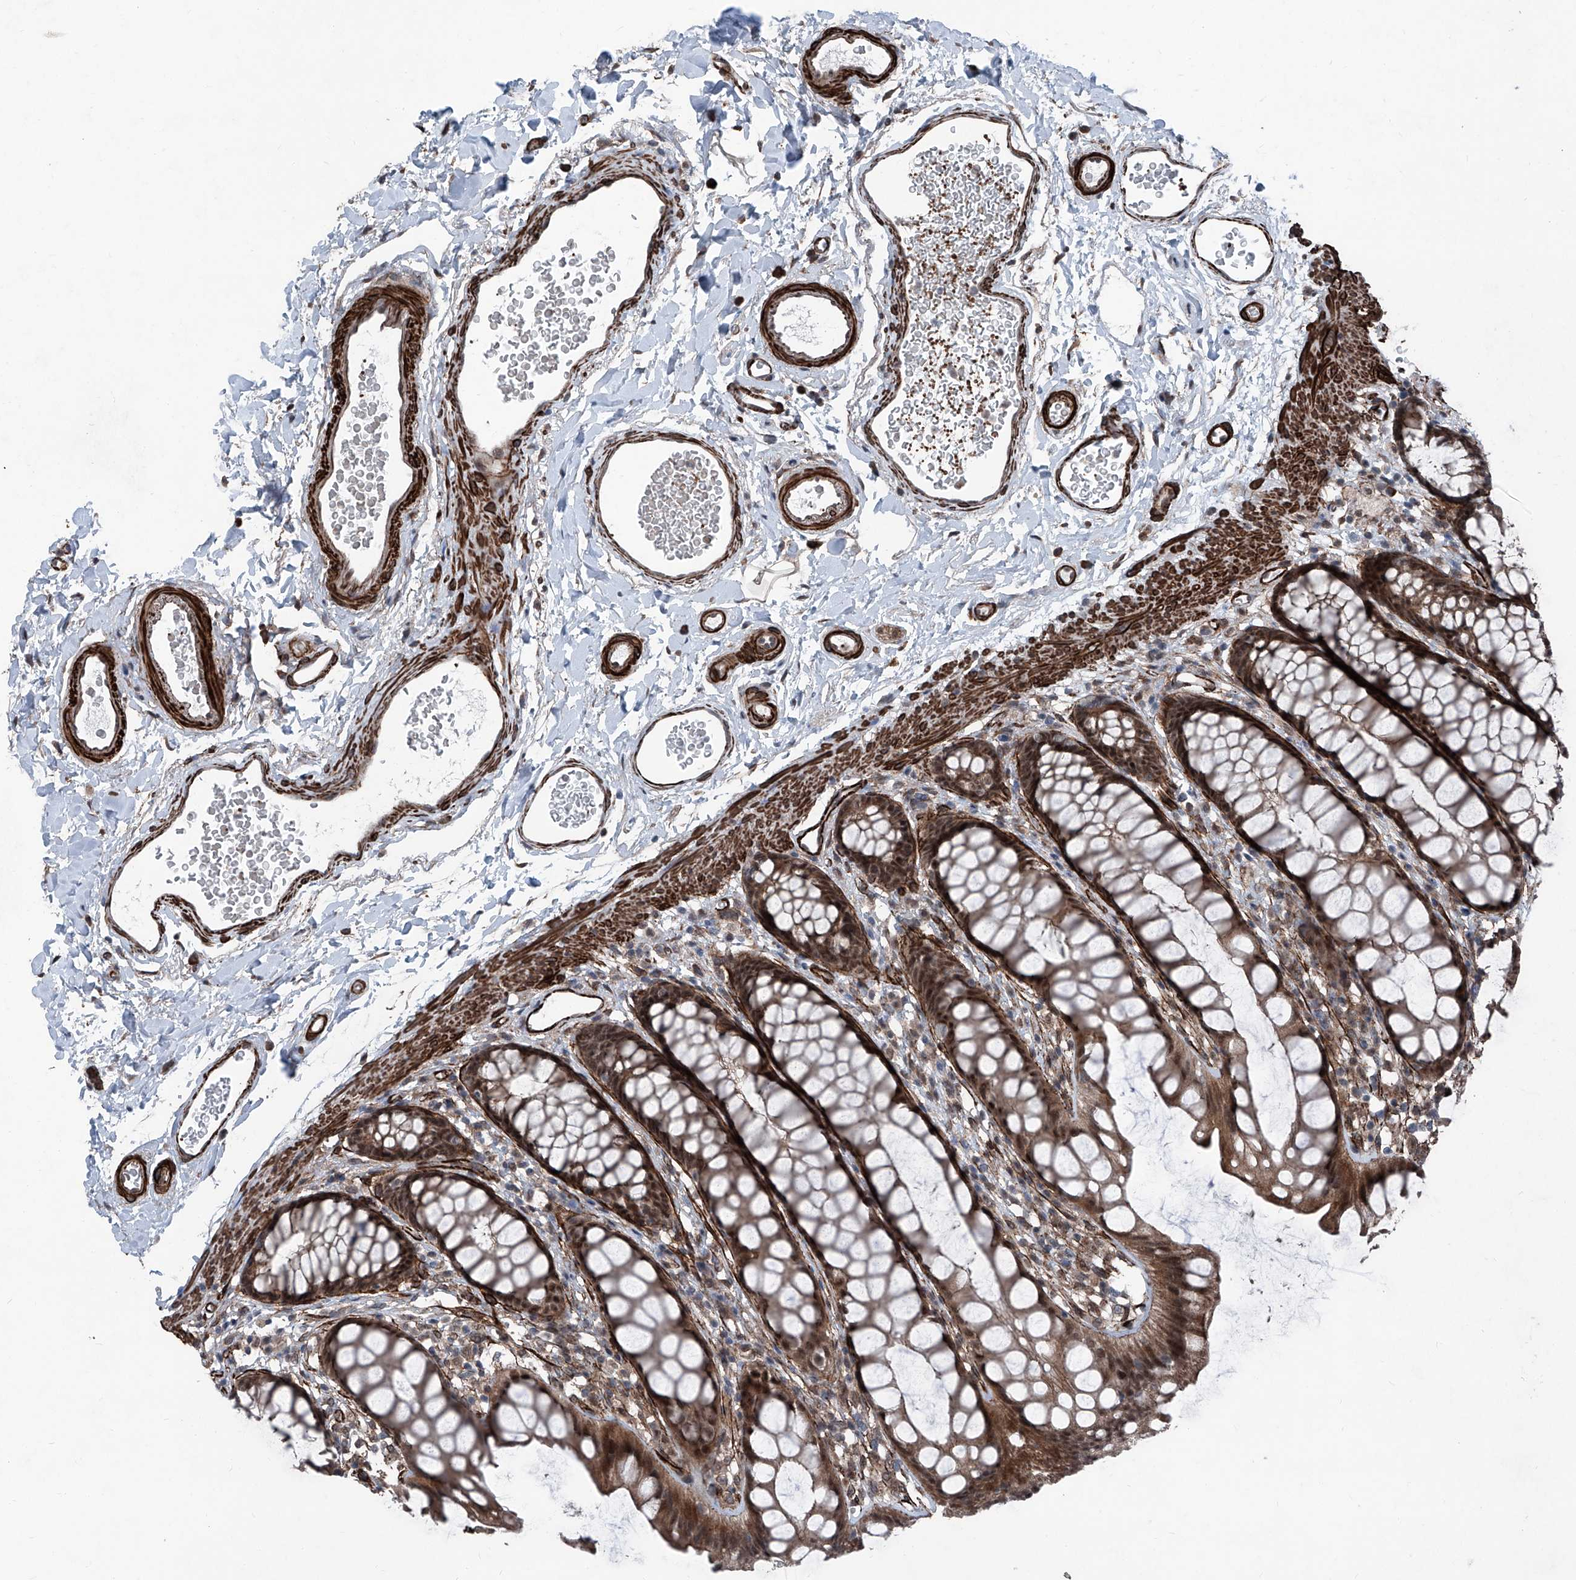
{"staining": {"intensity": "moderate", "quantity": ">75%", "location": "cytoplasmic/membranous,nuclear"}, "tissue": "rectum", "cell_type": "Glandular cells", "image_type": "normal", "snomed": [{"axis": "morphology", "description": "Normal tissue, NOS"}, {"axis": "topography", "description": "Rectum"}], "caption": "Immunohistochemistry (IHC) micrograph of unremarkable rectum stained for a protein (brown), which demonstrates medium levels of moderate cytoplasmic/membranous,nuclear expression in approximately >75% of glandular cells.", "gene": "COA7", "patient": {"sex": "female", "age": 65}}